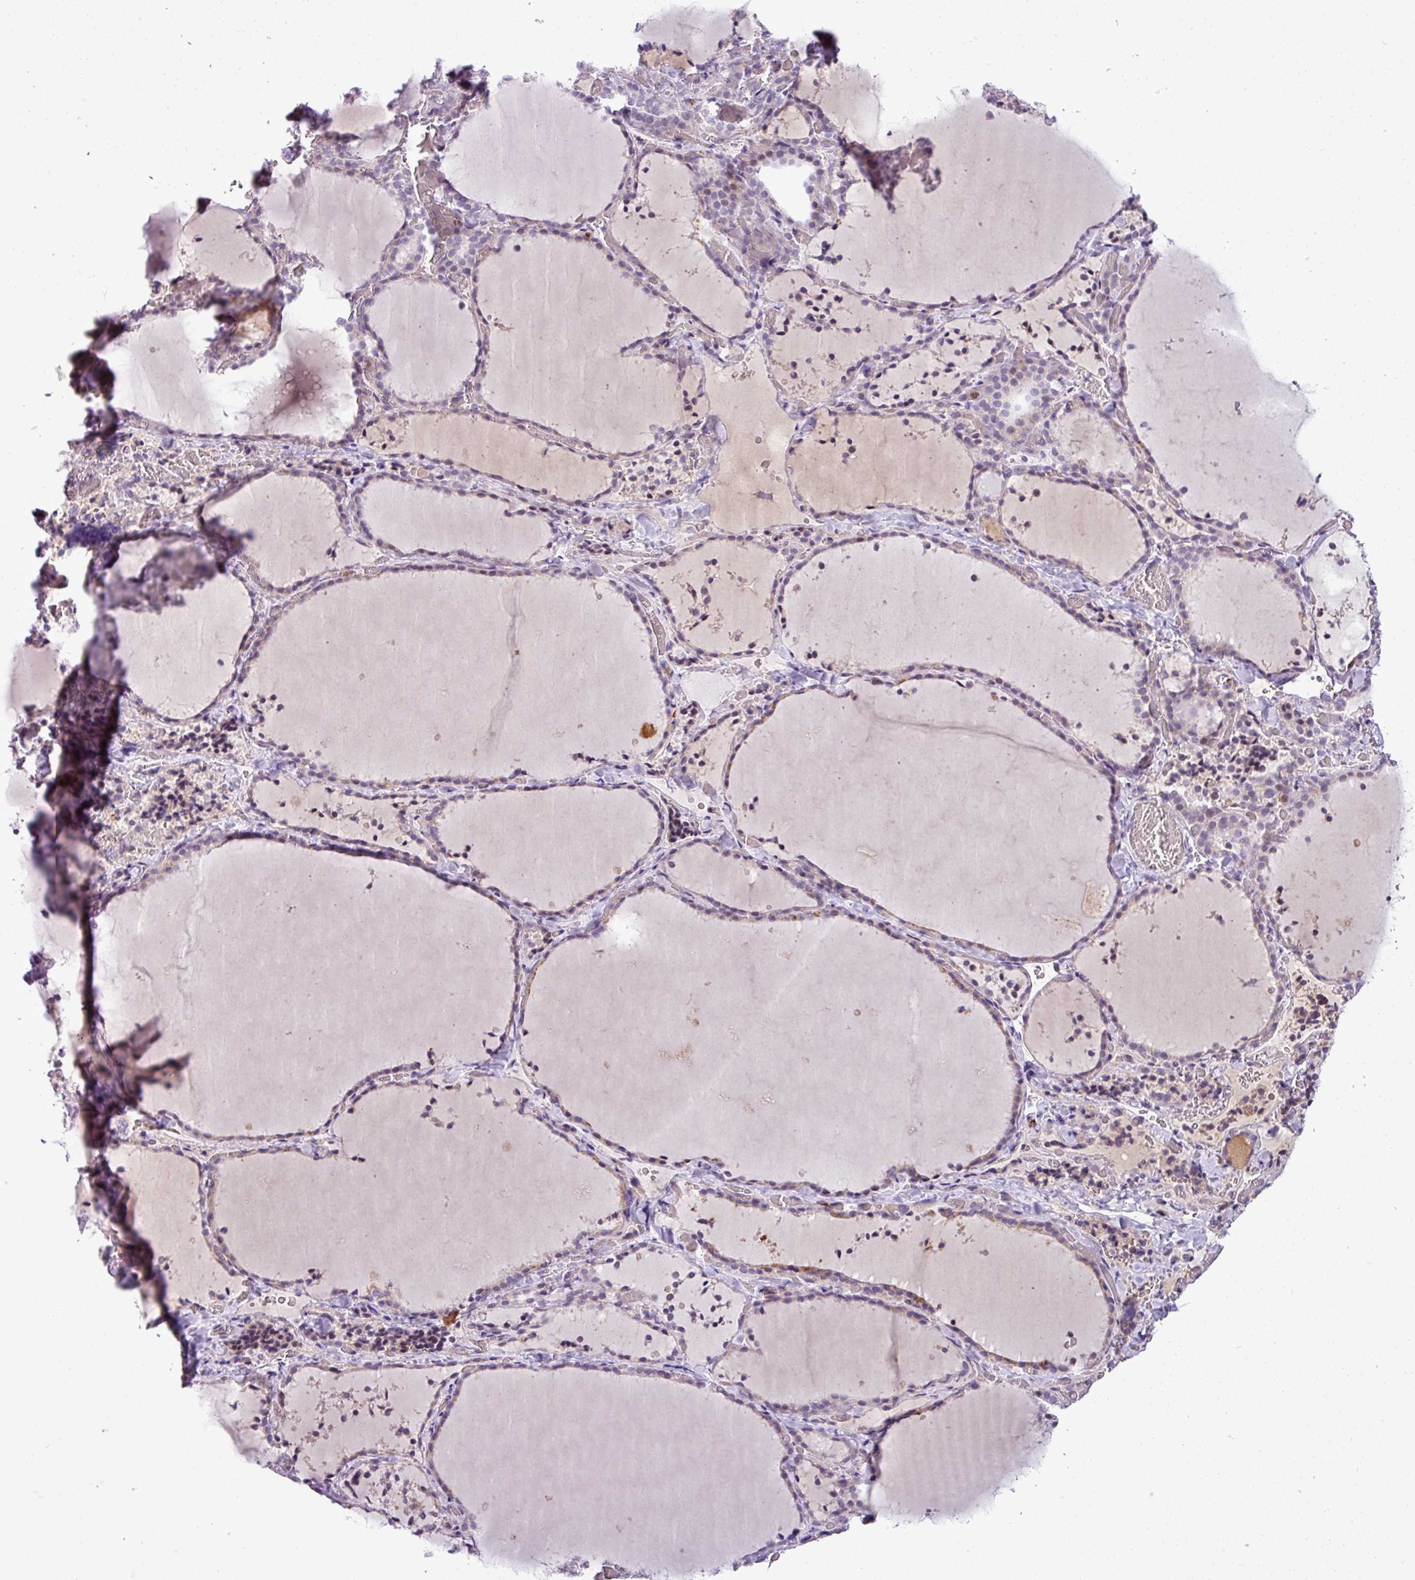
{"staining": {"intensity": "weak", "quantity": "<25%", "location": "nuclear"}, "tissue": "thyroid gland", "cell_type": "Glandular cells", "image_type": "normal", "snomed": [{"axis": "morphology", "description": "Normal tissue, NOS"}, {"axis": "topography", "description": "Thyroid gland"}], "caption": "IHC image of benign thyroid gland stained for a protein (brown), which shows no expression in glandular cells. (DAB (3,3'-diaminobenzidine) immunohistochemistry, high magnification).", "gene": "C4A", "patient": {"sex": "female", "age": 22}}